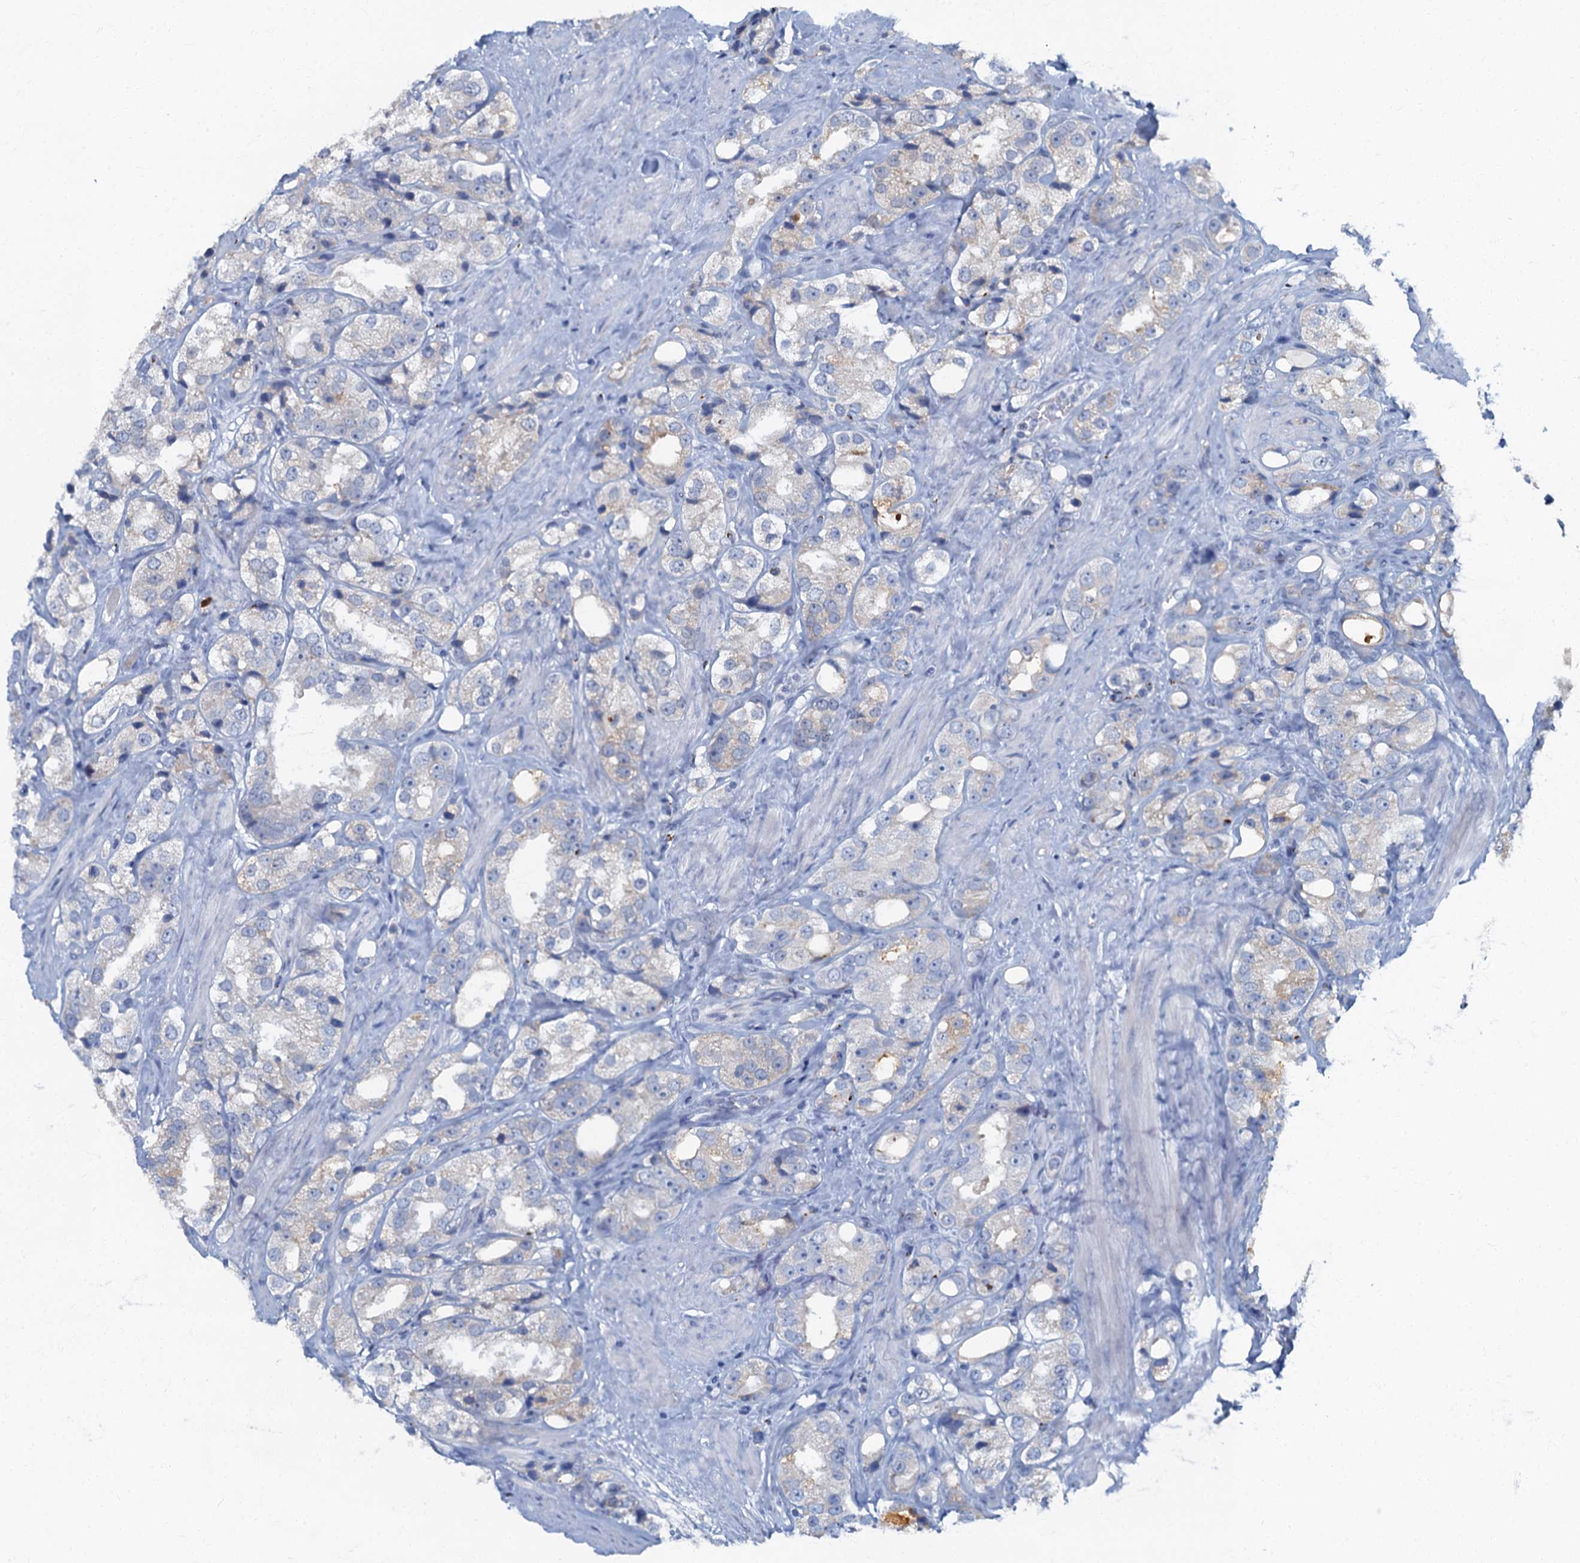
{"staining": {"intensity": "weak", "quantity": "<25%", "location": "cytoplasmic/membranous"}, "tissue": "prostate cancer", "cell_type": "Tumor cells", "image_type": "cancer", "snomed": [{"axis": "morphology", "description": "Adenocarcinoma, NOS"}, {"axis": "topography", "description": "Prostate"}], "caption": "Immunohistochemical staining of prostate adenocarcinoma displays no significant expression in tumor cells.", "gene": "LYPD3", "patient": {"sex": "male", "age": 79}}